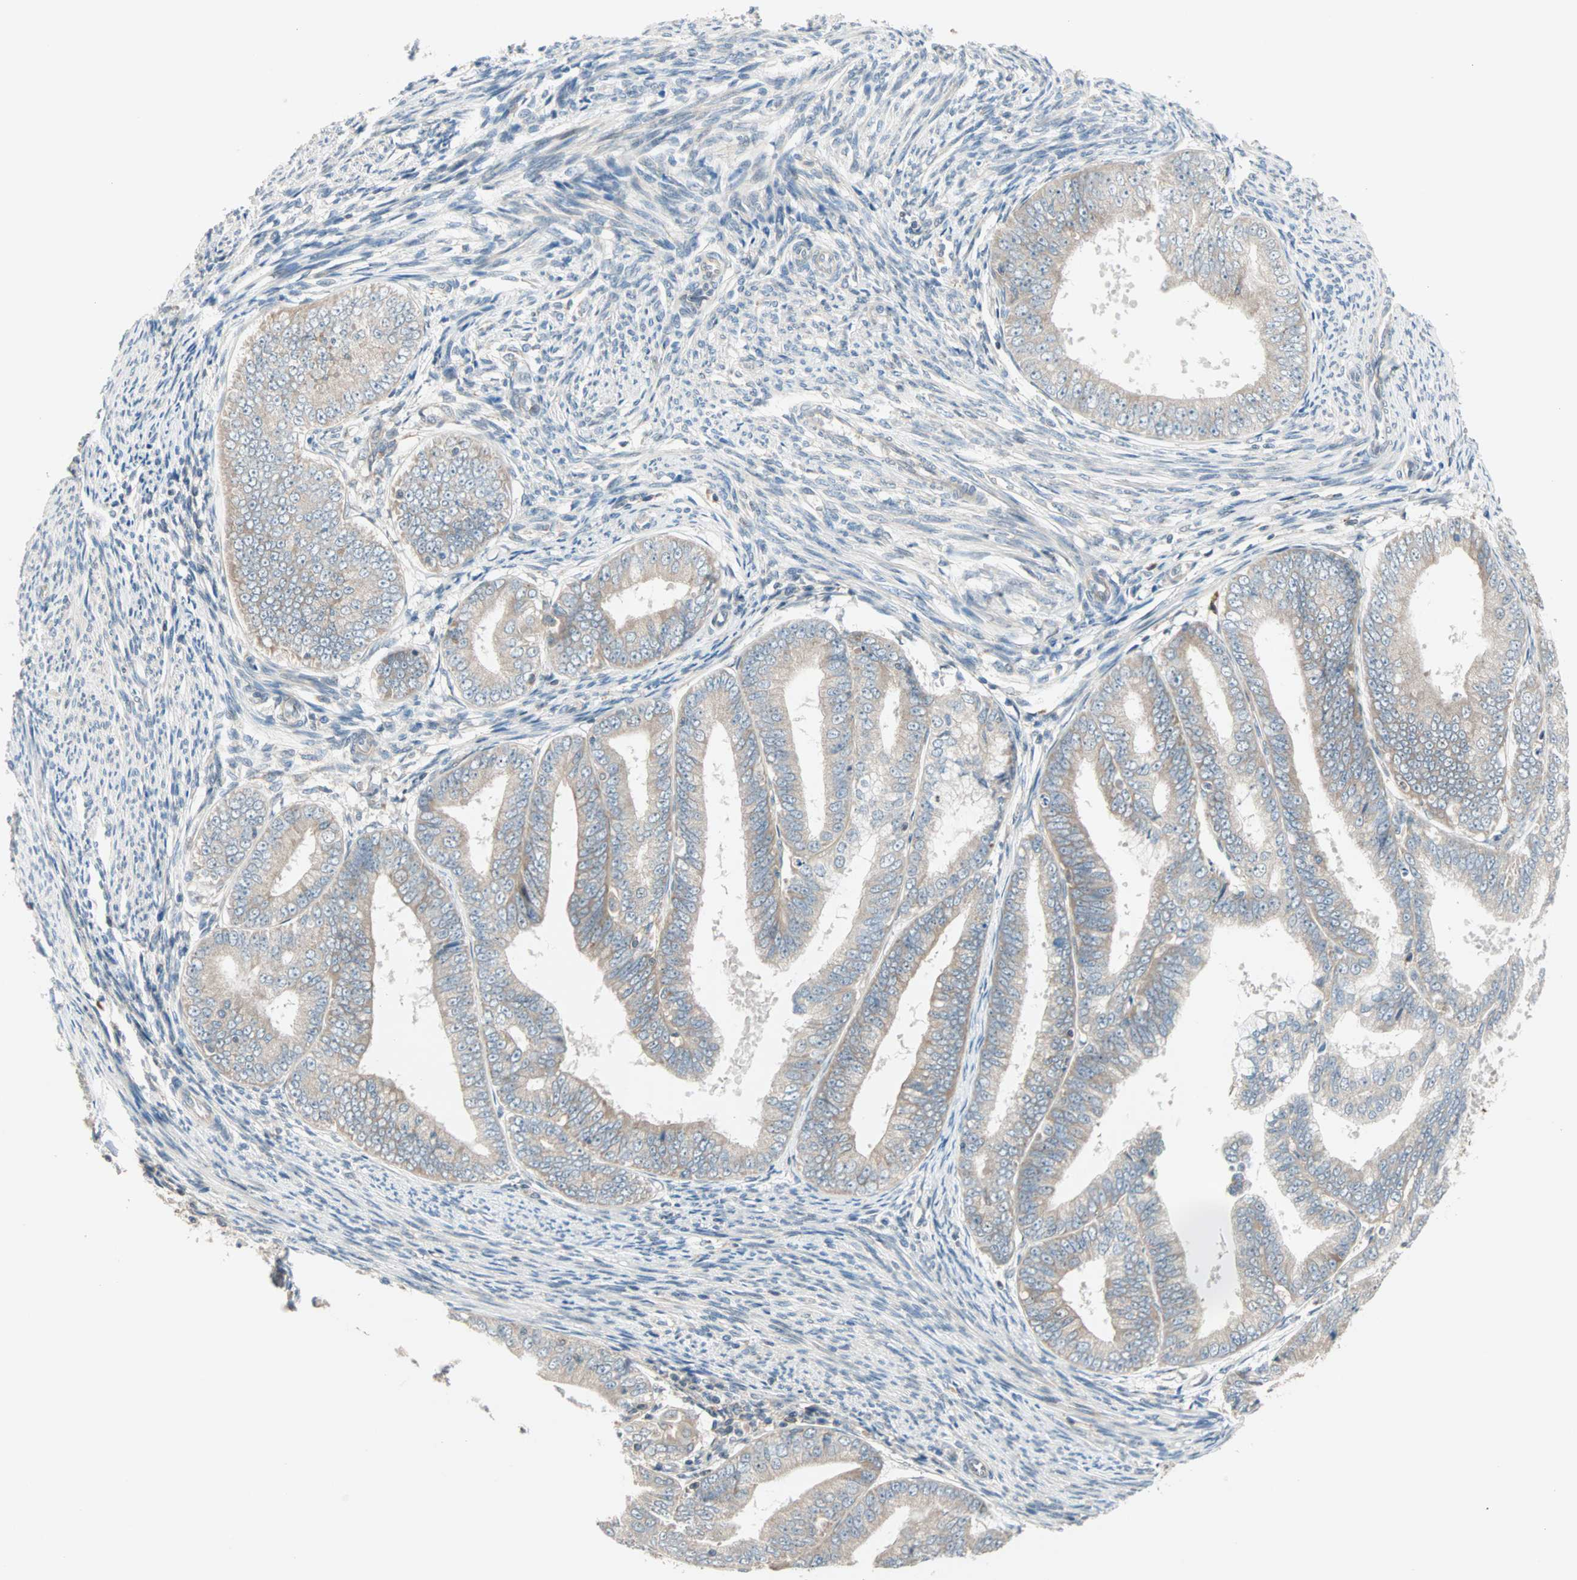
{"staining": {"intensity": "weak", "quantity": "25%-75%", "location": "cytoplasmic/membranous"}, "tissue": "endometrial cancer", "cell_type": "Tumor cells", "image_type": "cancer", "snomed": [{"axis": "morphology", "description": "Adenocarcinoma, NOS"}, {"axis": "topography", "description": "Endometrium"}], "caption": "This histopathology image reveals IHC staining of human adenocarcinoma (endometrial), with low weak cytoplasmic/membranous positivity in about 25%-75% of tumor cells.", "gene": "SAR1A", "patient": {"sex": "female", "age": 63}}